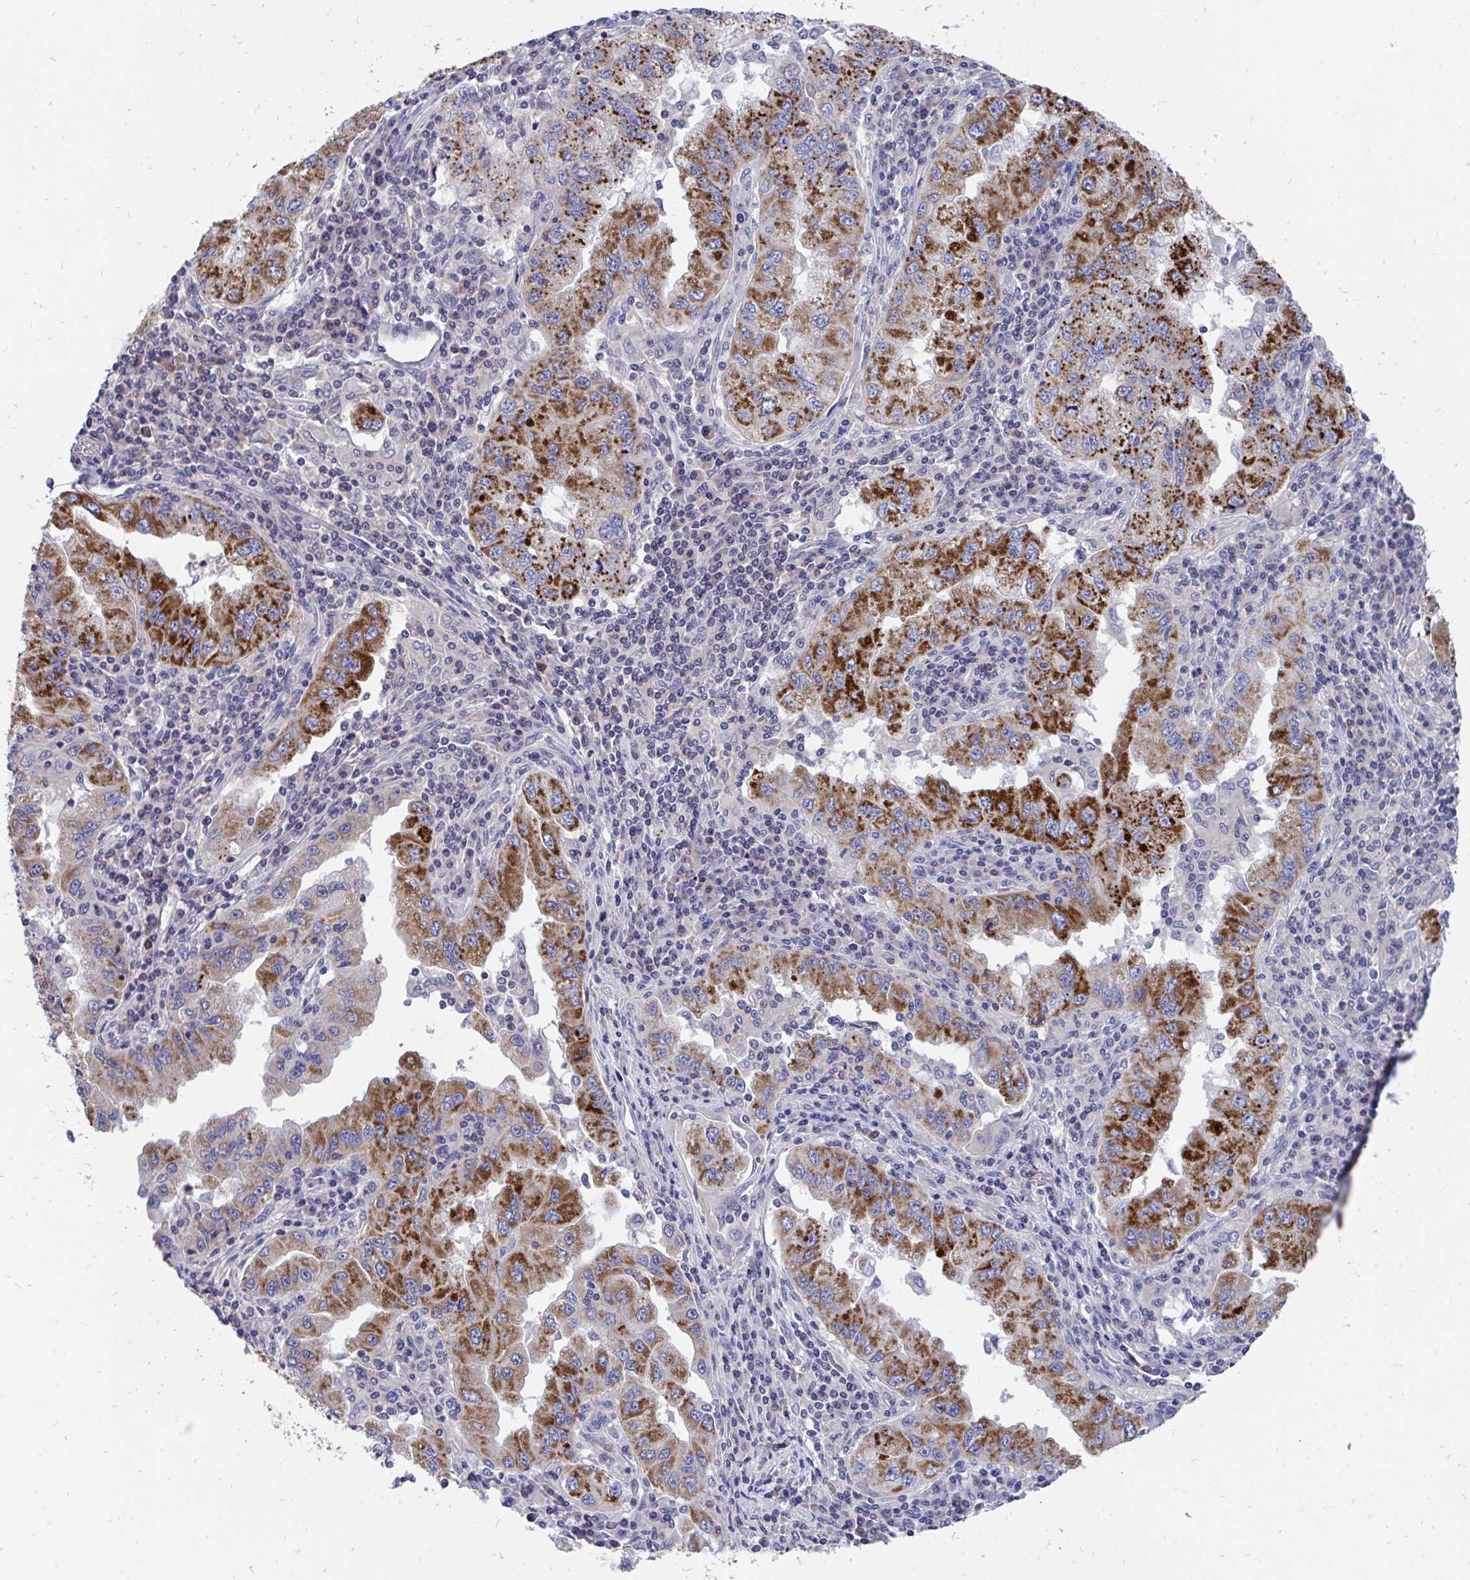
{"staining": {"intensity": "strong", "quantity": "25%-75%", "location": "cytoplasmic/membranous"}, "tissue": "lung cancer", "cell_type": "Tumor cells", "image_type": "cancer", "snomed": [{"axis": "morphology", "description": "Adenocarcinoma, NOS"}, {"axis": "morphology", "description": "Adenocarcinoma primary or metastatic"}, {"axis": "topography", "description": "Lung"}], "caption": "Immunohistochemistry (IHC) staining of lung cancer, which exhibits high levels of strong cytoplasmic/membranous positivity in approximately 25%-75% of tumor cells indicating strong cytoplasmic/membranous protein expression. The staining was performed using DAB (3,3'-diaminobenzidine) (brown) for protein detection and nuclei were counterstained in hematoxylin (blue).", "gene": "FHIP1B", "patient": {"sex": "male", "age": 74}}